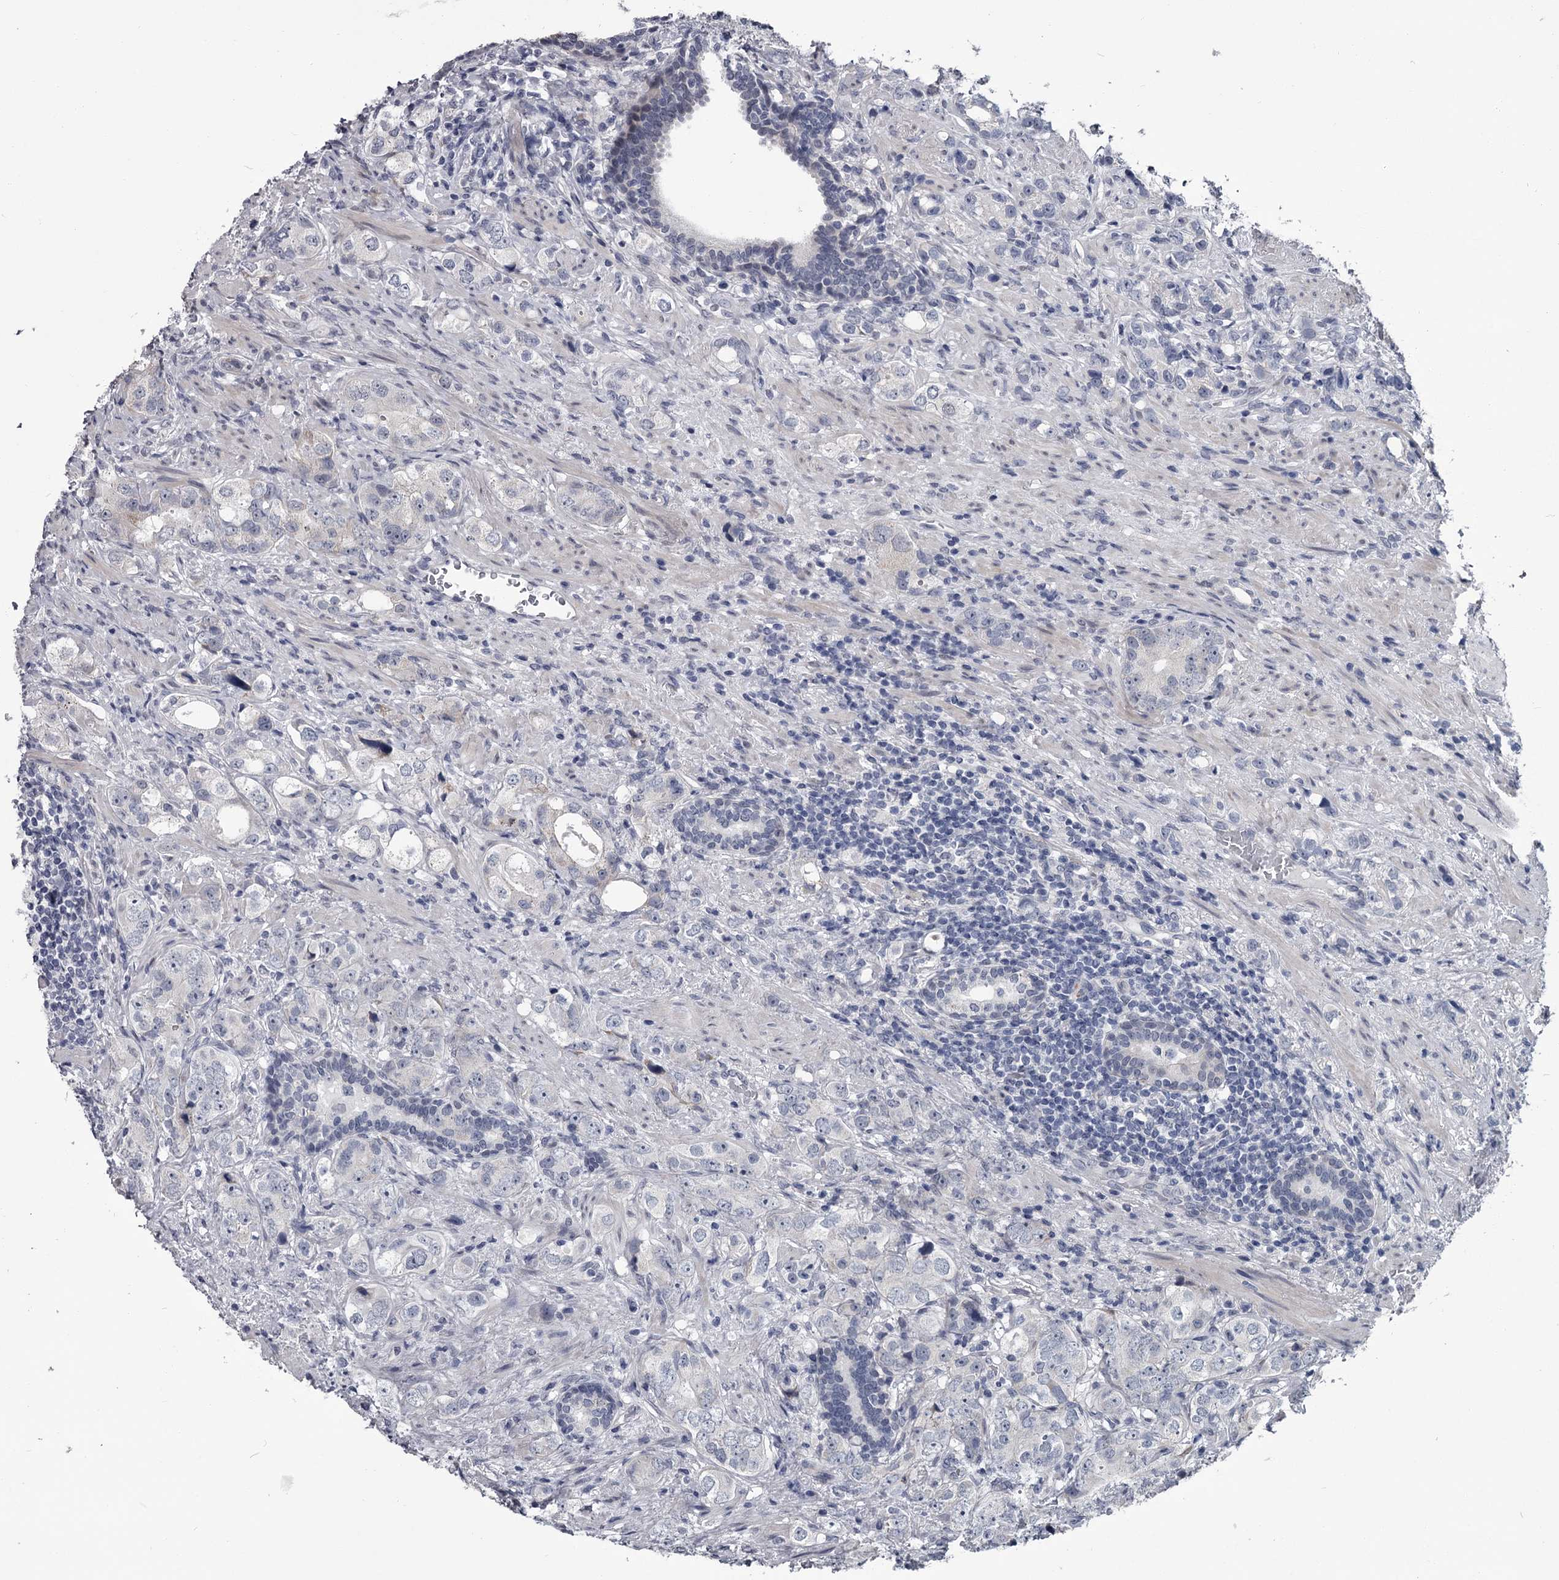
{"staining": {"intensity": "negative", "quantity": "none", "location": "none"}, "tissue": "prostate cancer", "cell_type": "Tumor cells", "image_type": "cancer", "snomed": [{"axis": "morphology", "description": "Adenocarcinoma, High grade"}, {"axis": "topography", "description": "Prostate"}], "caption": "Prostate high-grade adenocarcinoma was stained to show a protein in brown. There is no significant expression in tumor cells.", "gene": "PRPF40B", "patient": {"sex": "male", "age": 63}}